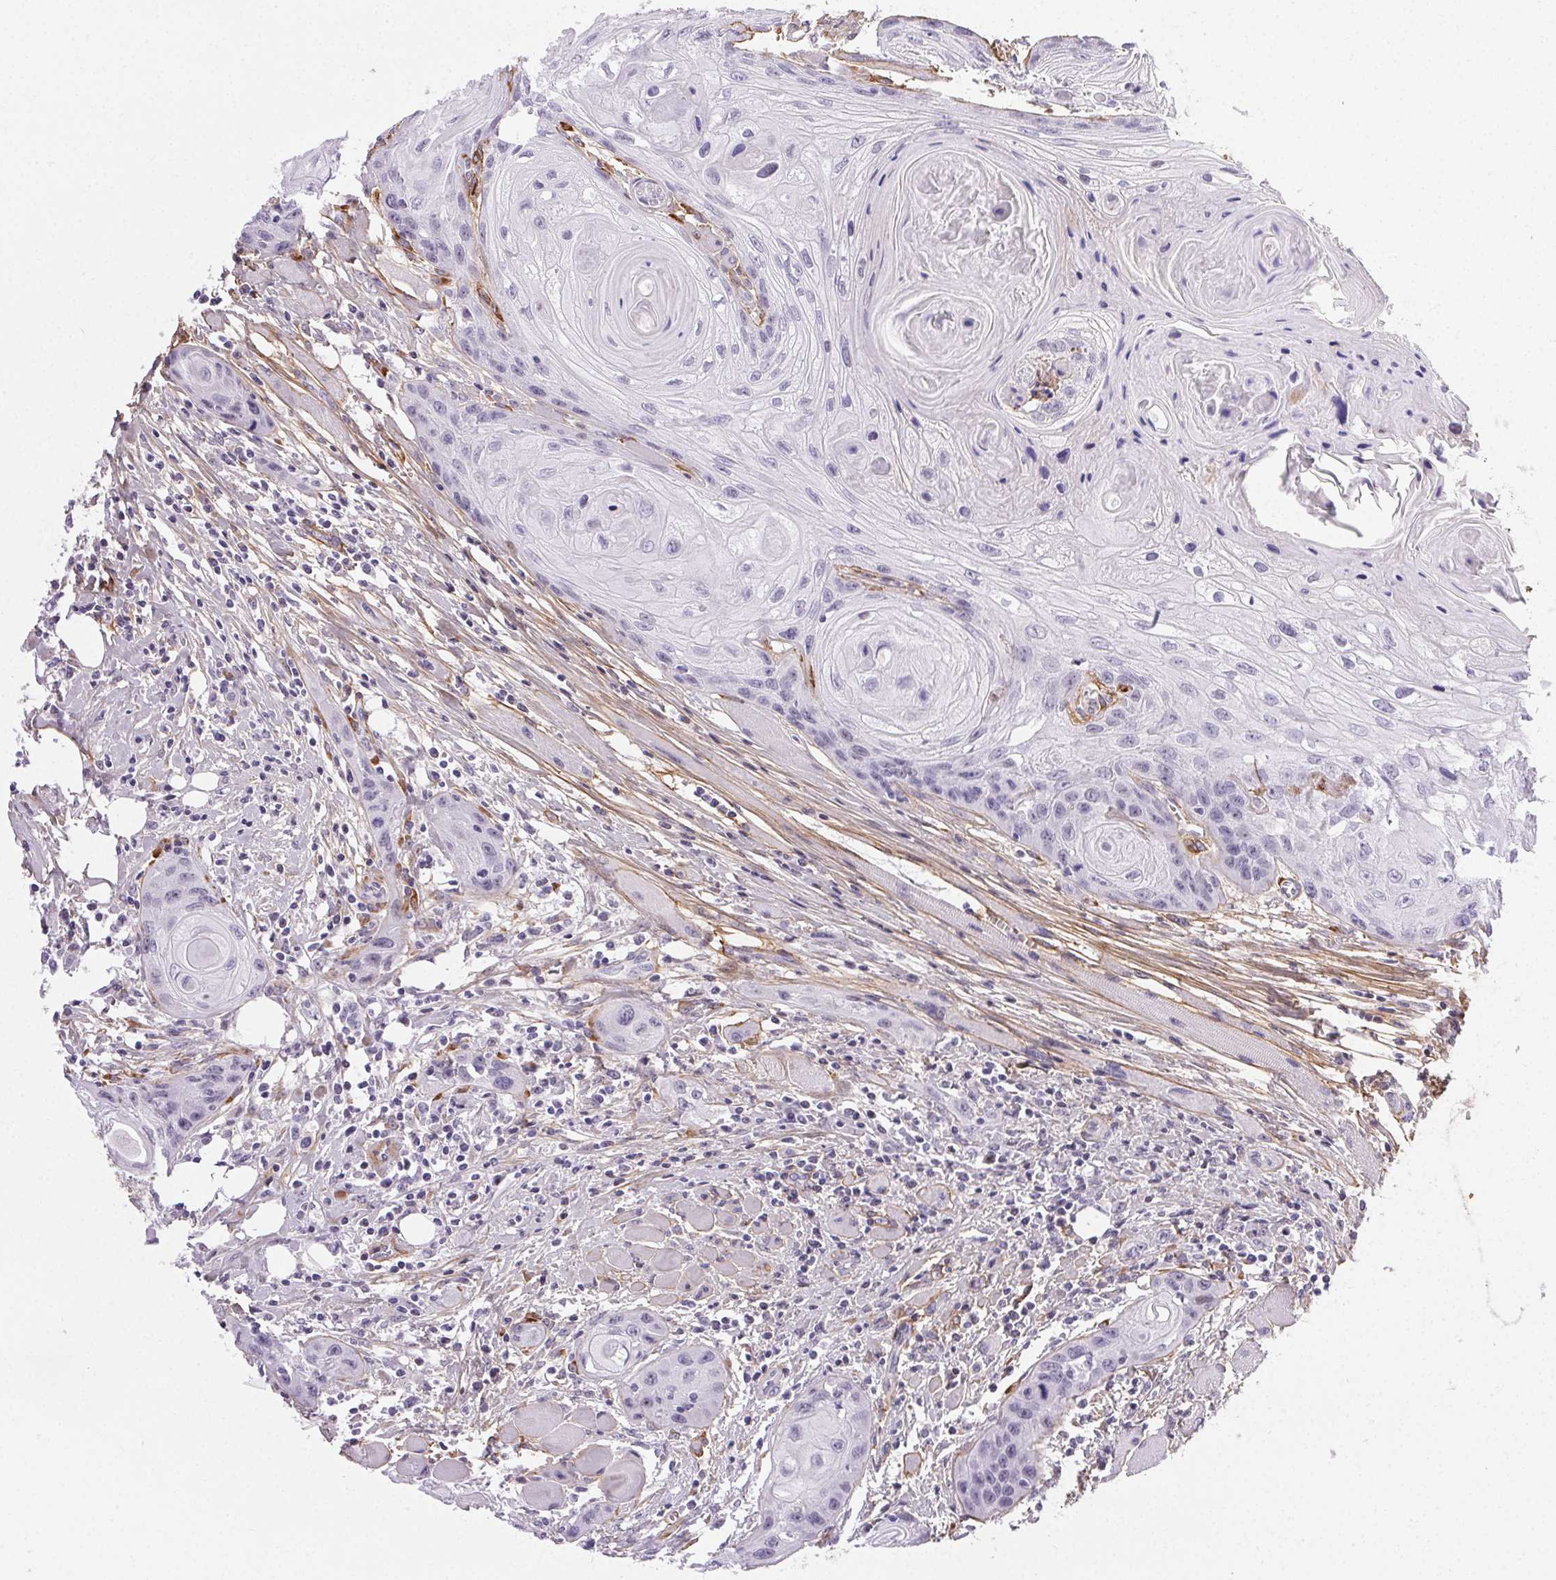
{"staining": {"intensity": "negative", "quantity": "none", "location": "none"}, "tissue": "head and neck cancer", "cell_type": "Tumor cells", "image_type": "cancer", "snomed": [{"axis": "morphology", "description": "Squamous cell carcinoma, NOS"}, {"axis": "topography", "description": "Oral tissue"}, {"axis": "topography", "description": "Head-Neck"}], "caption": "Squamous cell carcinoma (head and neck) stained for a protein using IHC exhibits no expression tumor cells.", "gene": "PDZD2", "patient": {"sex": "male", "age": 58}}